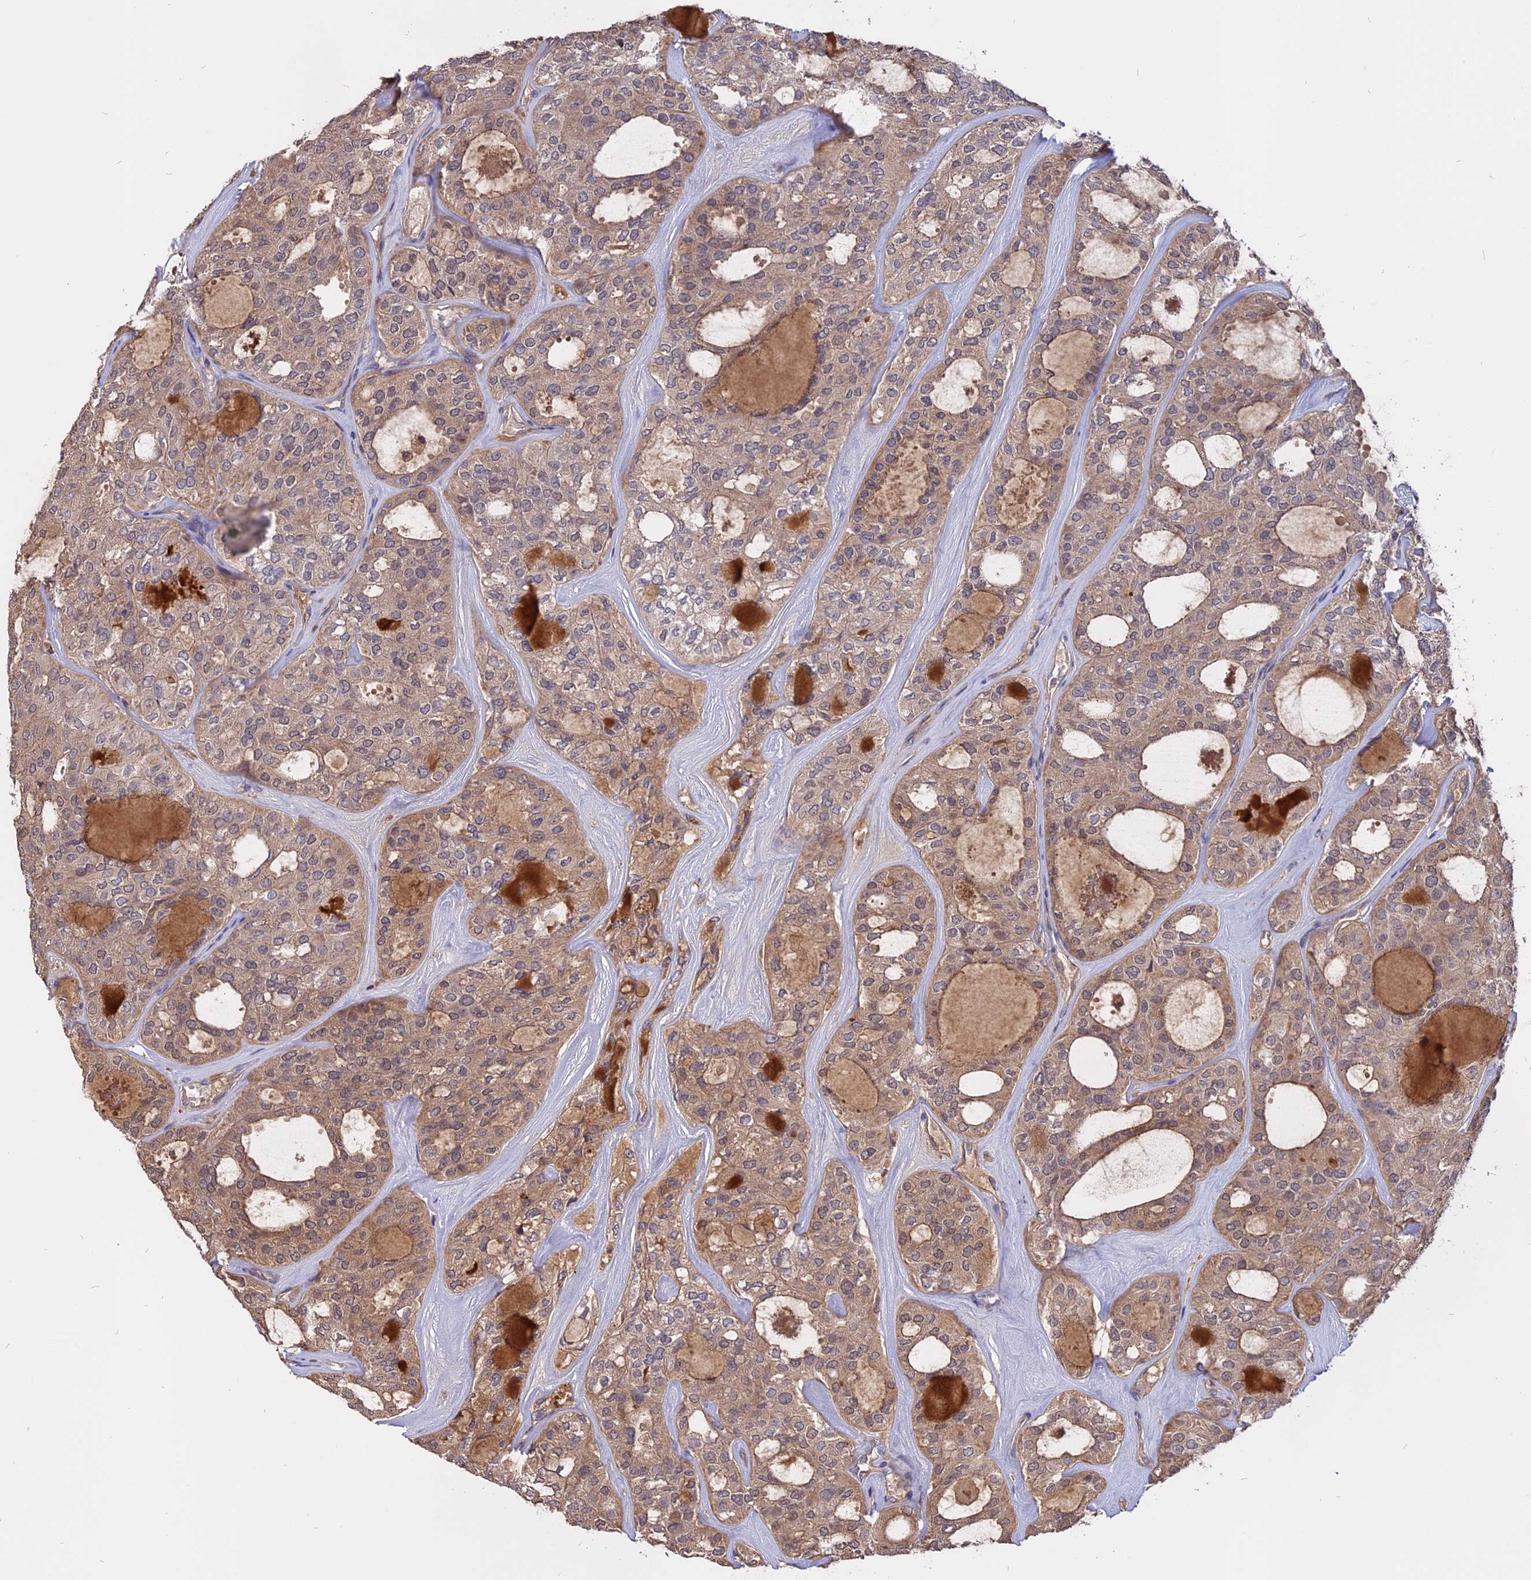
{"staining": {"intensity": "weak", "quantity": ">75%", "location": "cytoplasmic/membranous"}, "tissue": "thyroid cancer", "cell_type": "Tumor cells", "image_type": "cancer", "snomed": [{"axis": "morphology", "description": "Follicular adenoma carcinoma, NOS"}, {"axis": "topography", "description": "Thyroid gland"}], "caption": "Protein expression analysis of thyroid cancer demonstrates weak cytoplasmic/membranous positivity in approximately >75% of tumor cells. (DAB (3,3'-diaminobenzidine) = brown stain, brightfield microscopy at high magnification).", "gene": "CARMIL2", "patient": {"sex": "male", "age": 75}}